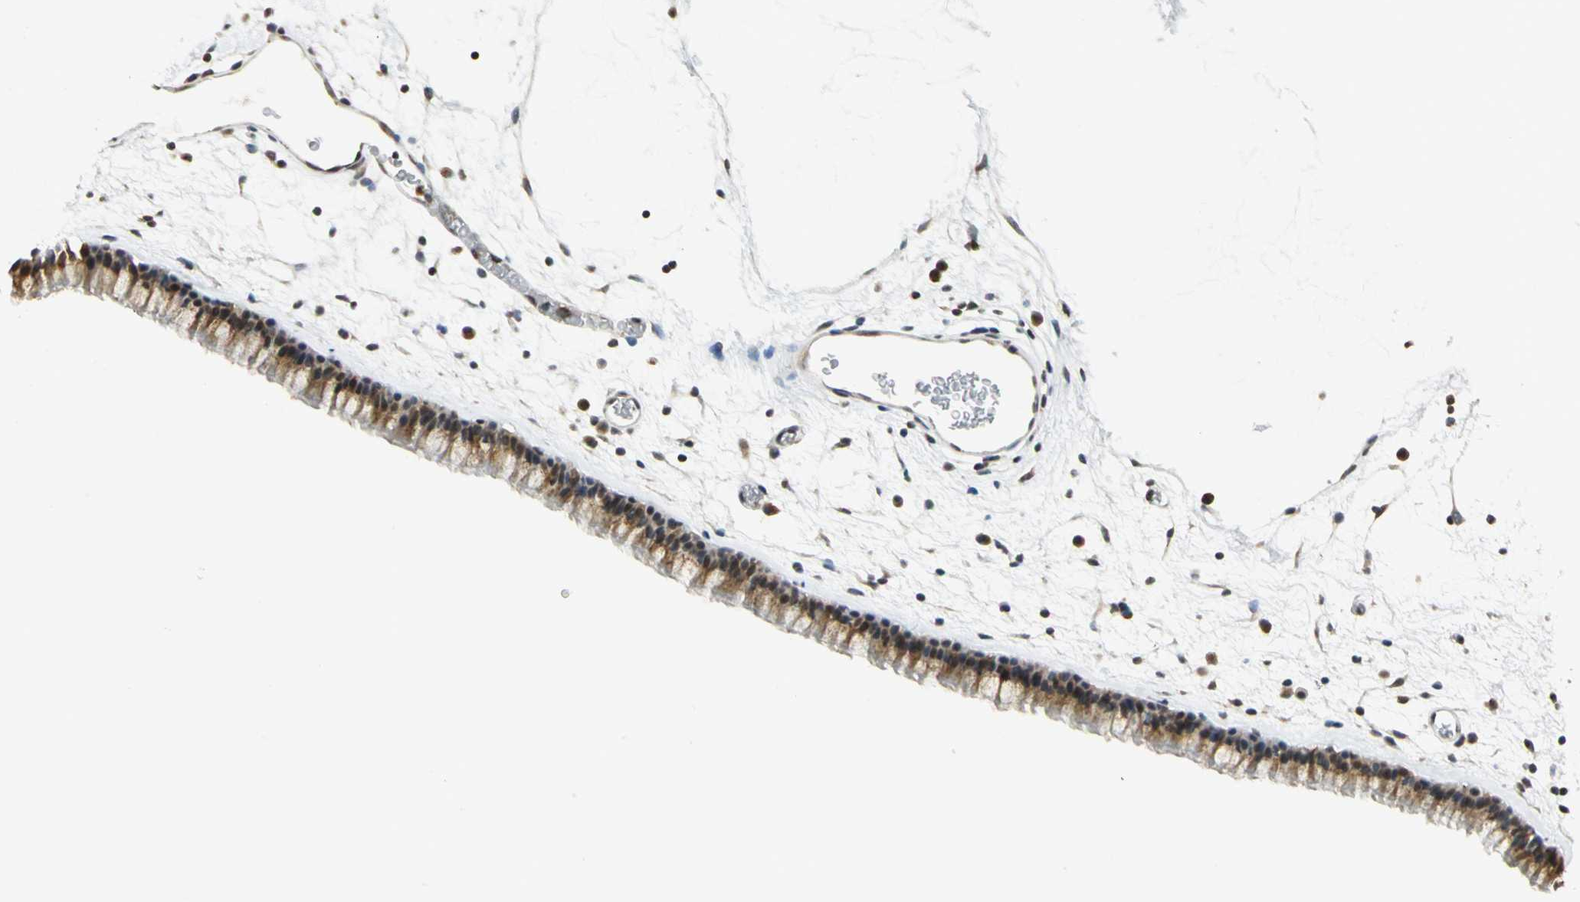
{"staining": {"intensity": "moderate", "quantity": ">75%", "location": "cytoplasmic/membranous,nuclear"}, "tissue": "nasopharynx", "cell_type": "Respiratory epithelial cells", "image_type": "normal", "snomed": [{"axis": "morphology", "description": "Normal tissue, NOS"}, {"axis": "morphology", "description": "Inflammation, NOS"}, {"axis": "topography", "description": "Nasopharynx"}], "caption": "A micrograph of nasopharynx stained for a protein demonstrates moderate cytoplasmic/membranous,nuclear brown staining in respiratory epithelial cells. (brown staining indicates protein expression, while blue staining denotes nuclei).", "gene": "SMARCA5", "patient": {"sex": "male", "age": 48}}